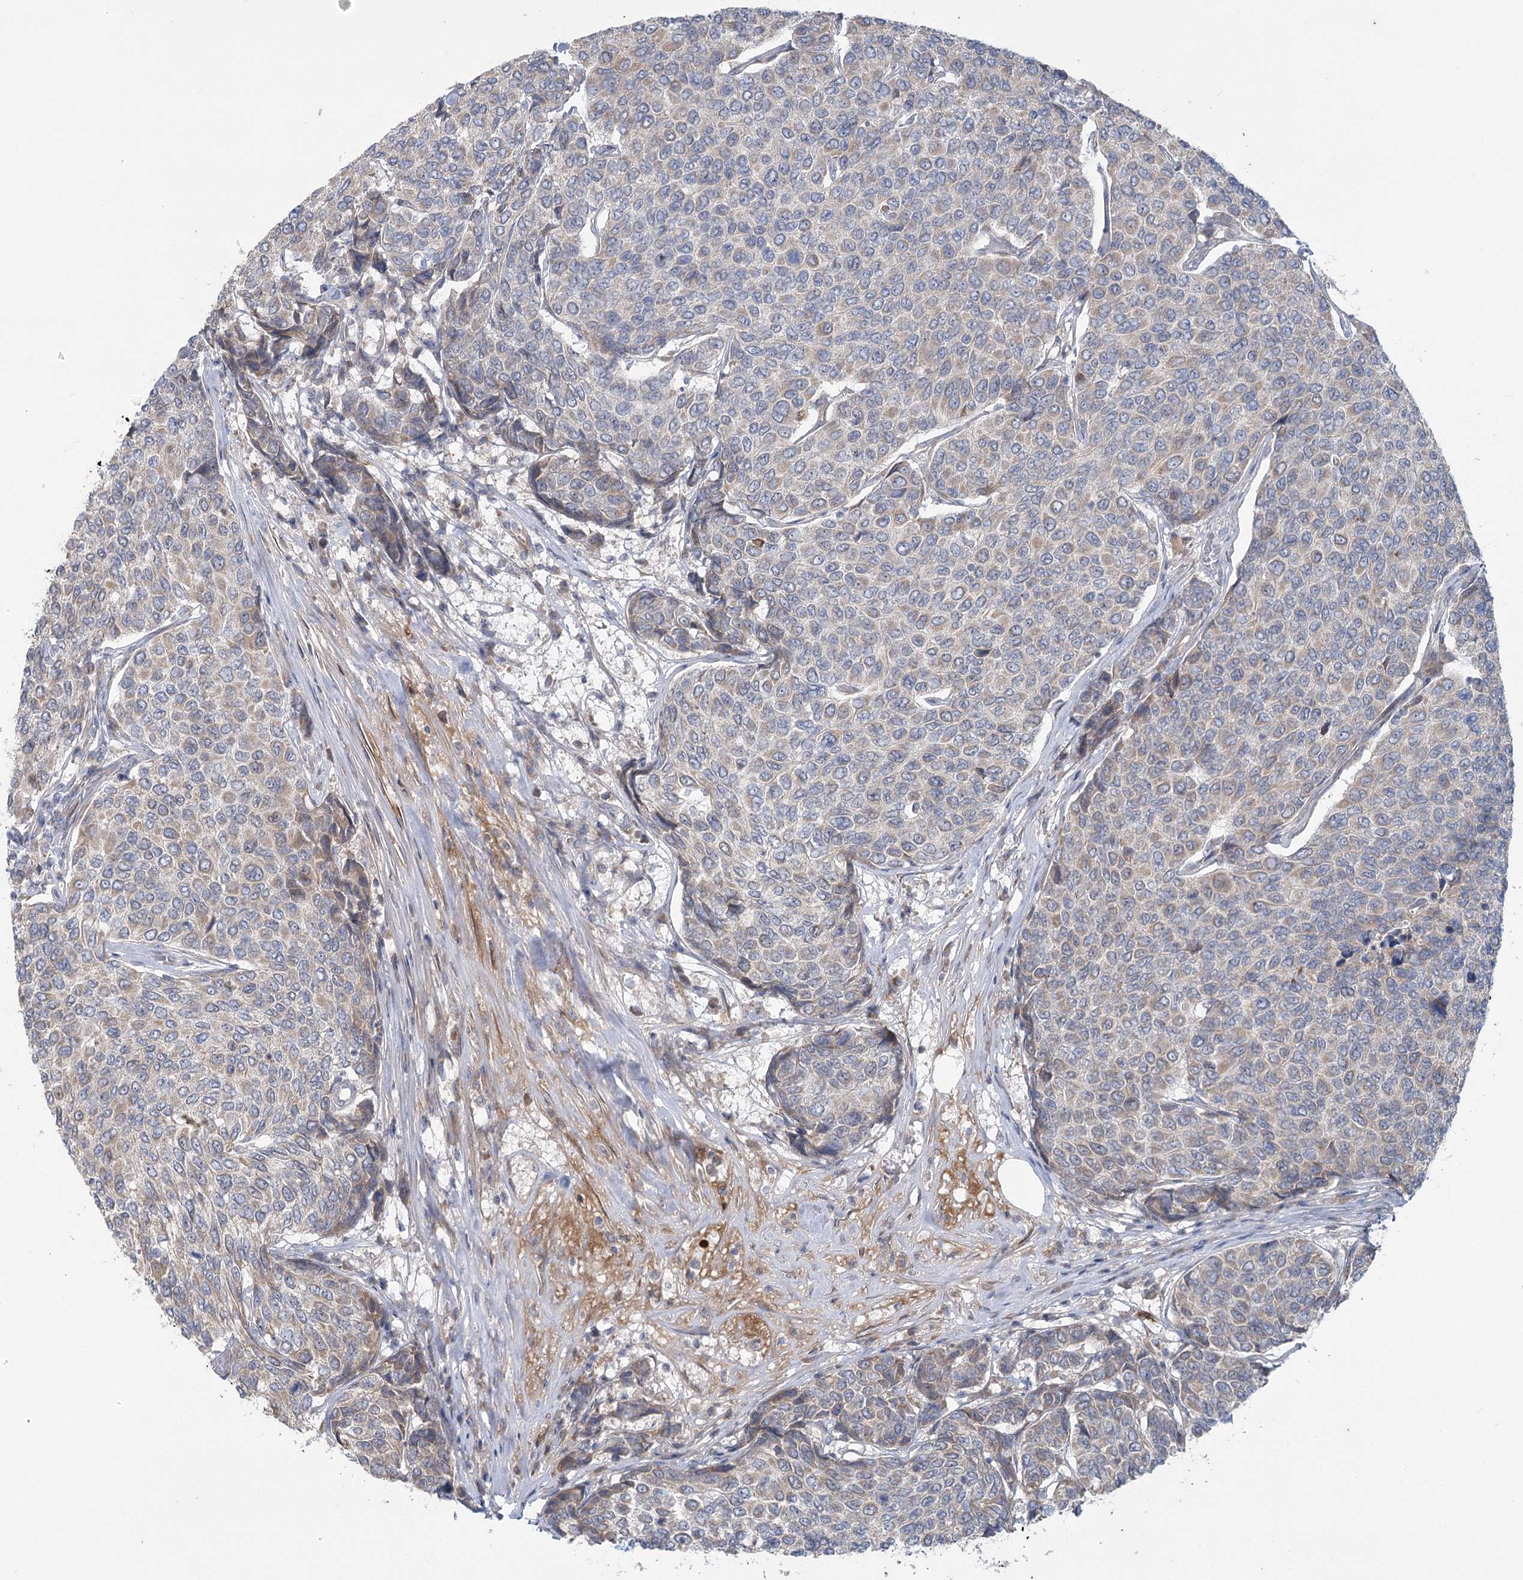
{"staining": {"intensity": "weak", "quantity": "<25%", "location": "cytoplasmic/membranous"}, "tissue": "breast cancer", "cell_type": "Tumor cells", "image_type": "cancer", "snomed": [{"axis": "morphology", "description": "Duct carcinoma"}, {"axis": "topography", "description": "Breast"}], "caption": "Human breast cancer stained for a protein using IHC shows no staining in tumor cells.", "gene": "PLA2G12A", "patient": {"sex": "female", "age": 55}}